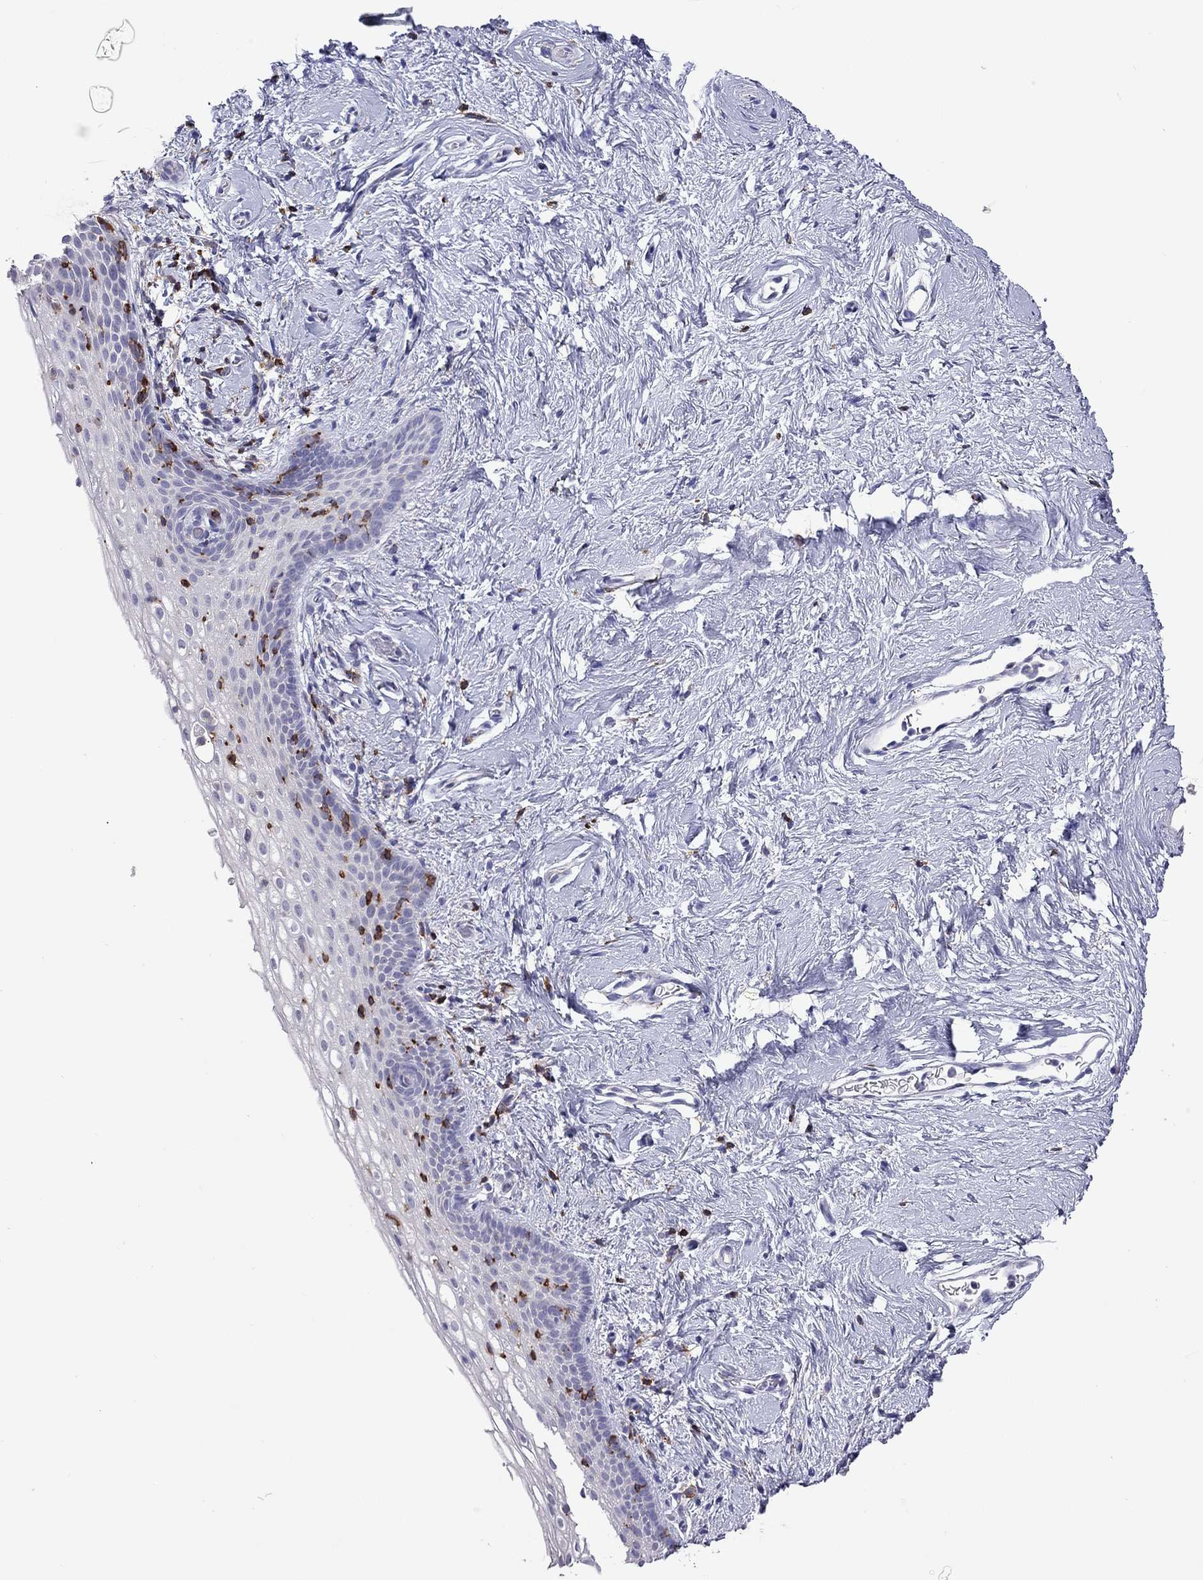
{"staining": {"intensity": "negative", "quantity": "none", "location": "none"}, "tissue": "vagina", "cell_type": "Squamous epithelial cells", "image_type": "normal", "snomed": [{"axis": "morphology", "description": "Normal tissue, NOS"}, {"axis": "topography", "description": "Vagina"}], "caption": "High magnification brightfield microscopy of normal vagina stained with DAB (brown) and counterstained with hematoxylin (blue): squamous epithelial cells show no significant positivity.", "gene": "ENSG00000288637", "patient": {"sex": "female", "age": 61}}